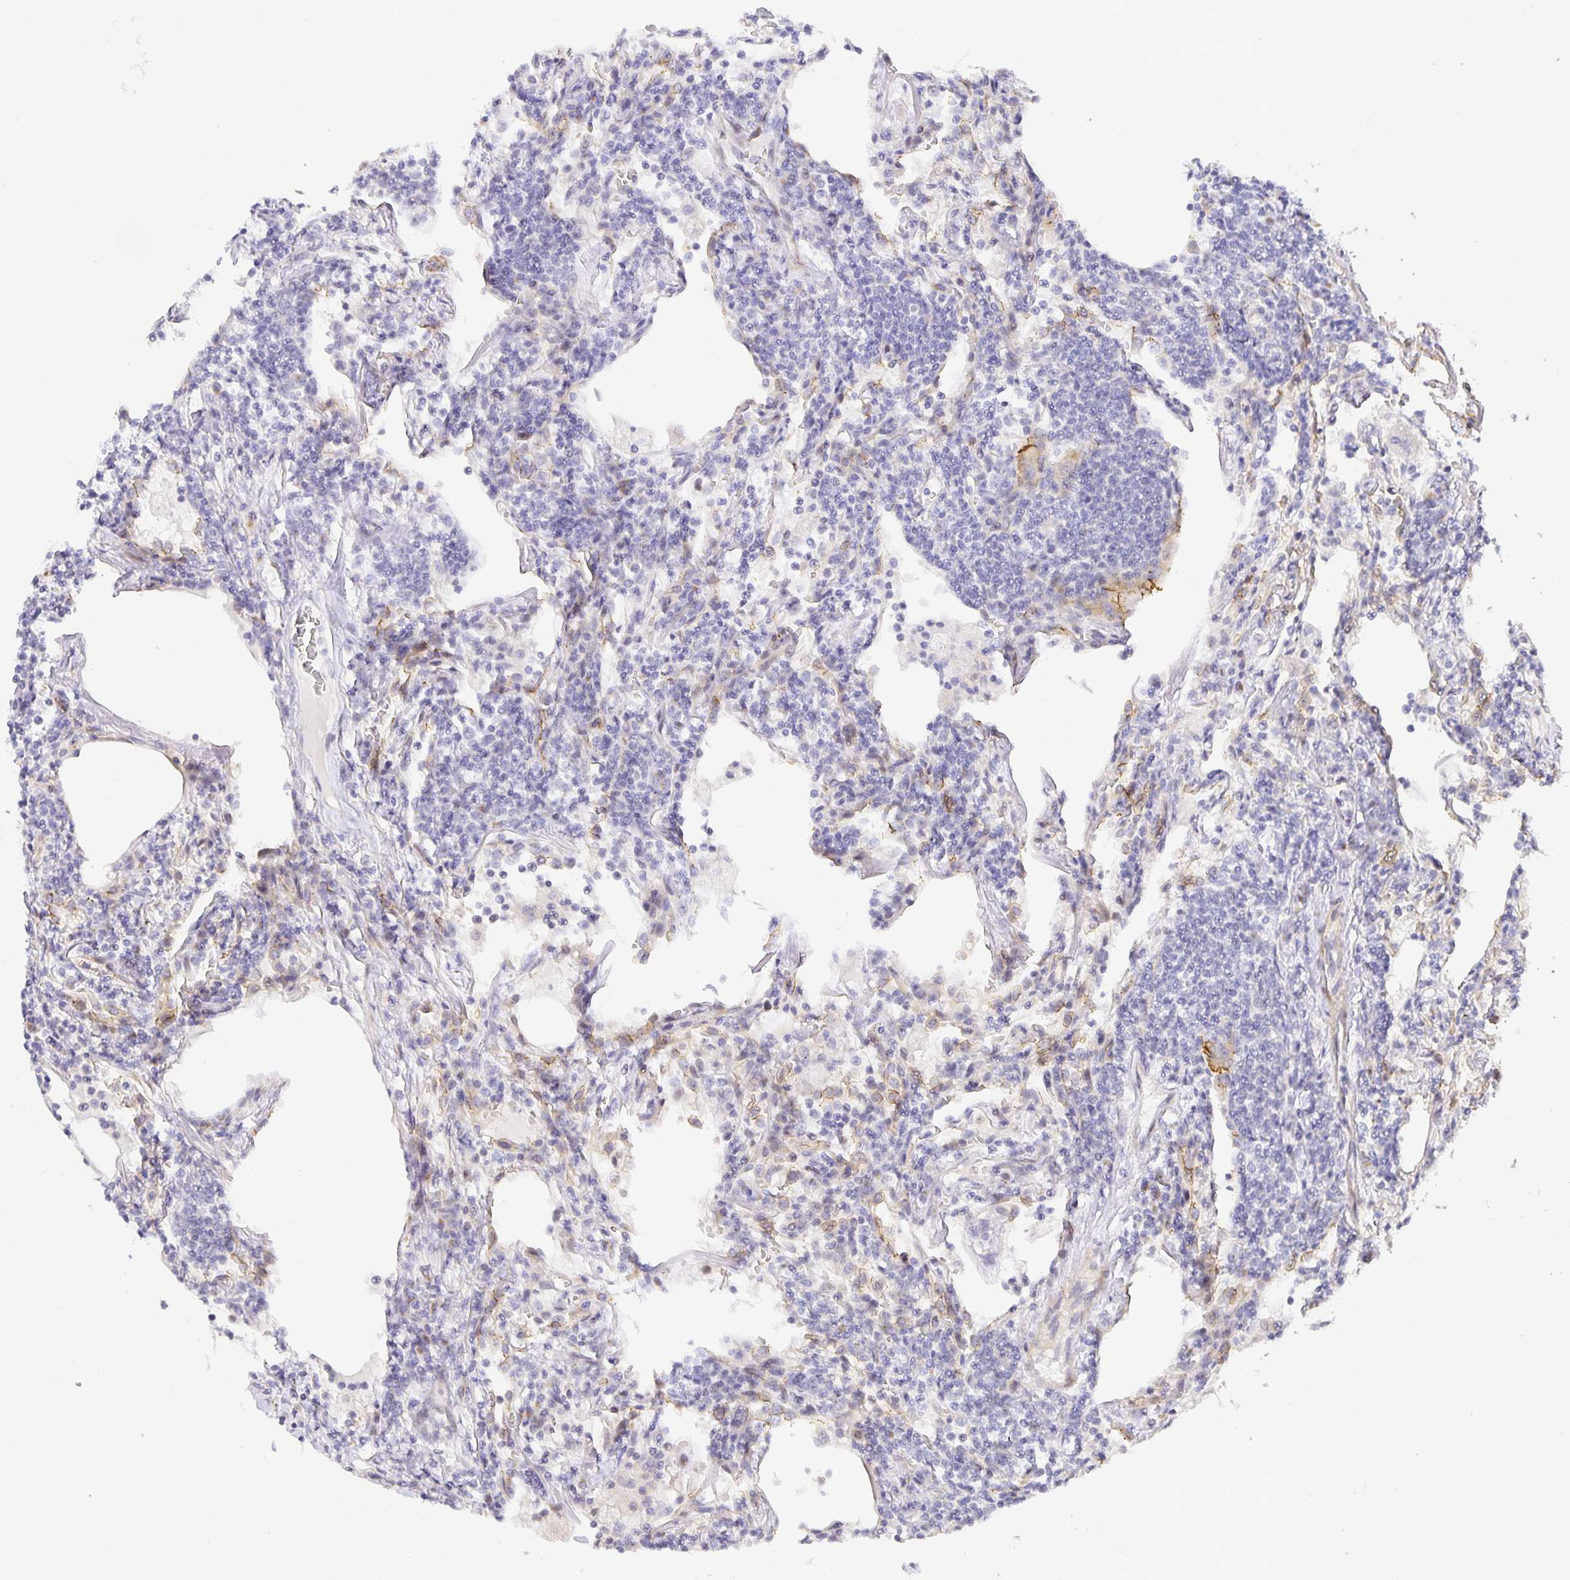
{"staining": {"intensity": "negative", "quantity": "none", "location": "none"}, "tissue": "lymphoma", "cell_type": "Tumor cells", "image_type": "cancer", "snomed": [{"axis": "morphology", "description": "Malignant lymphoma, non-Hodgkin's type, Low grade"}, {"axis": "topography", "description": "Lung"}], "caption": "Immunohistochemistry (IHC) of lymphoma shows no staining in tumor cells.", "gene": "TJP3", "patient": {"sex": "female", "age": 71}}